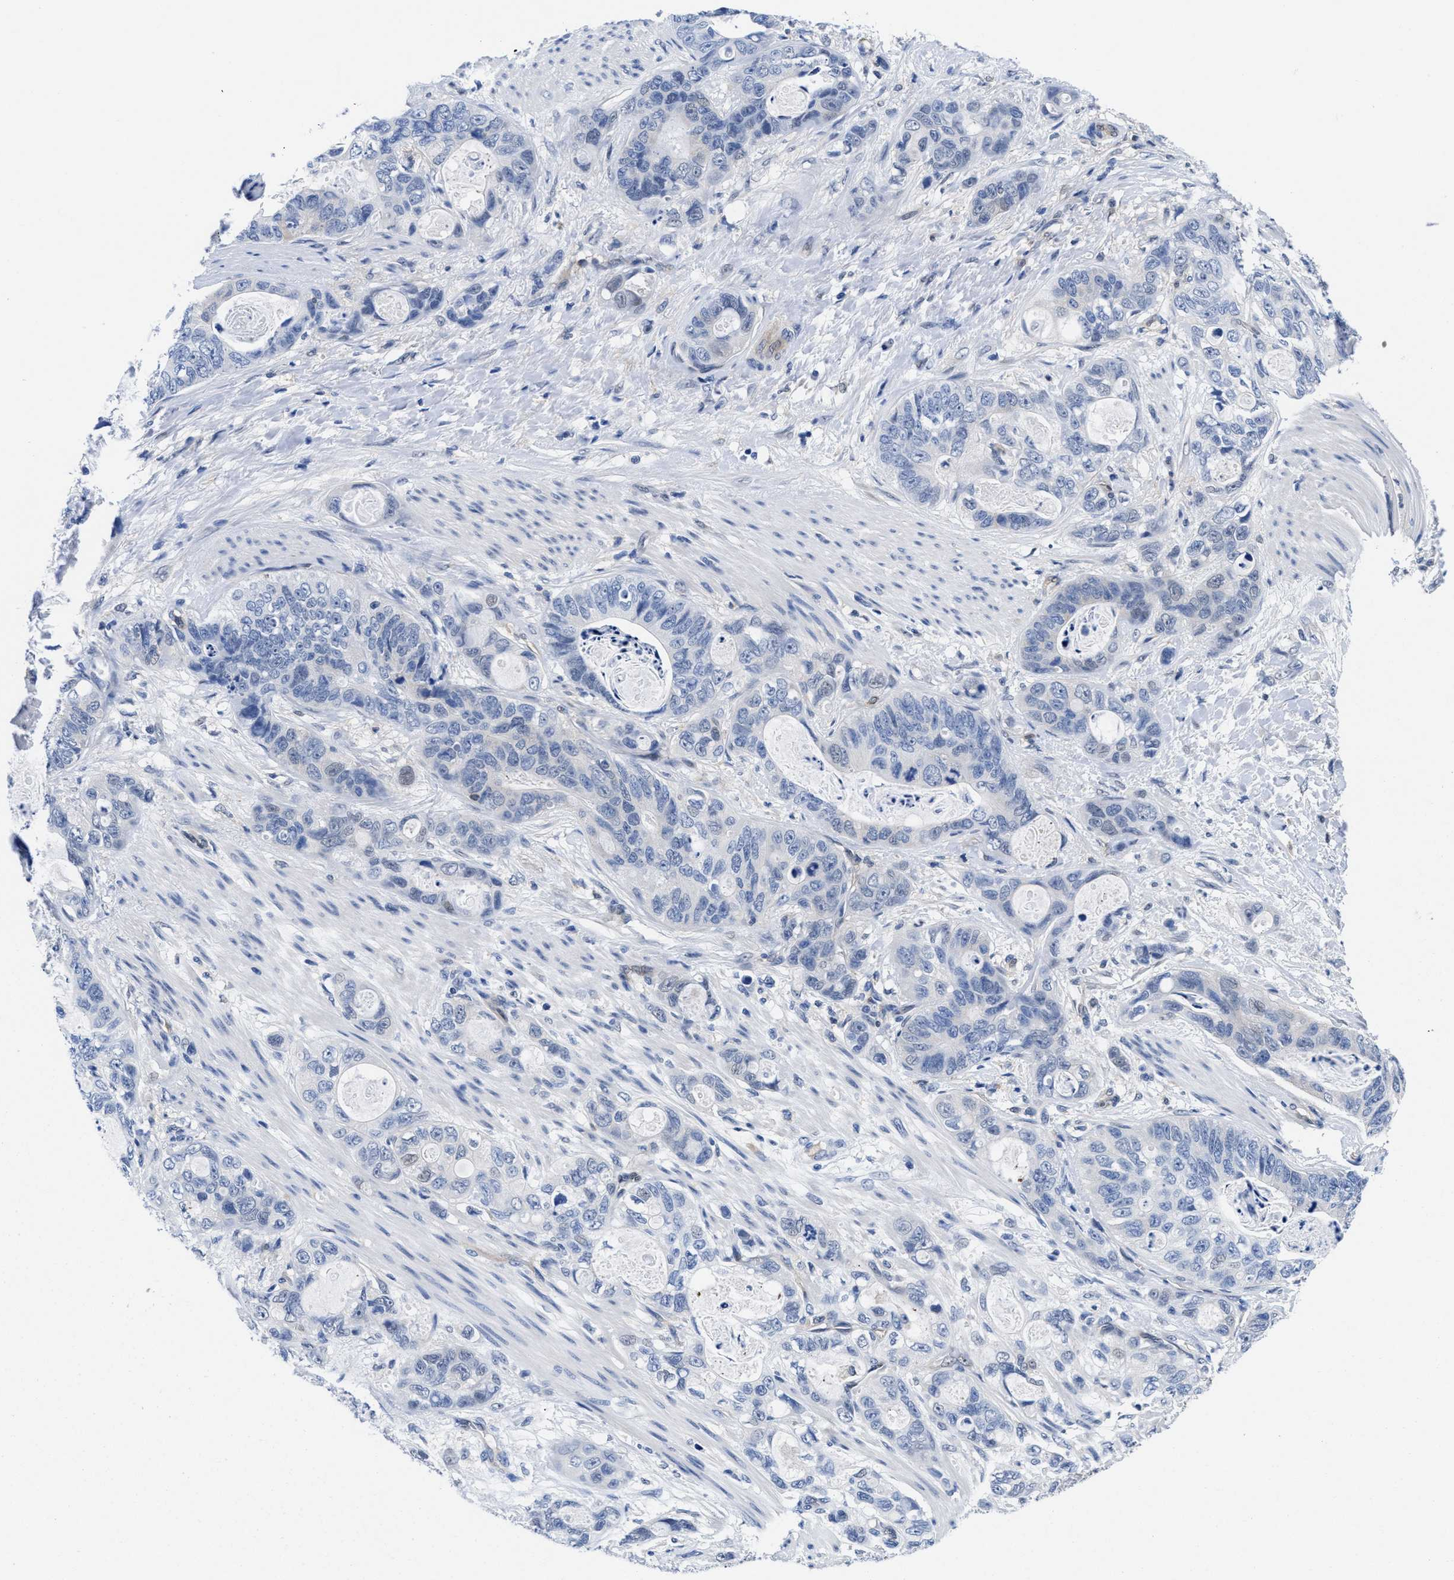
{"staining": {"intensity": "negative", "quantity": "none", "location": "none"}, "tissue": "stomach cancer", "cell_type": "Tumor cells", "image_type": "cancer", "snomed": [{"axis": "morphology", "description": "Normal tissue, NOS"}, {"axis": "morphology", "description": "Adenocarcinoma, NOS"}, {"axis": "topography", "description": "Stomach"}], "caption": "This is an immunohistochemistry (IHC) photomicrograph of human stomach cancer (adenocarcinoma). There is no positivity in tumor cells.", "gene": "ACLY", "patient": {"sex": "female", "age": 89}}